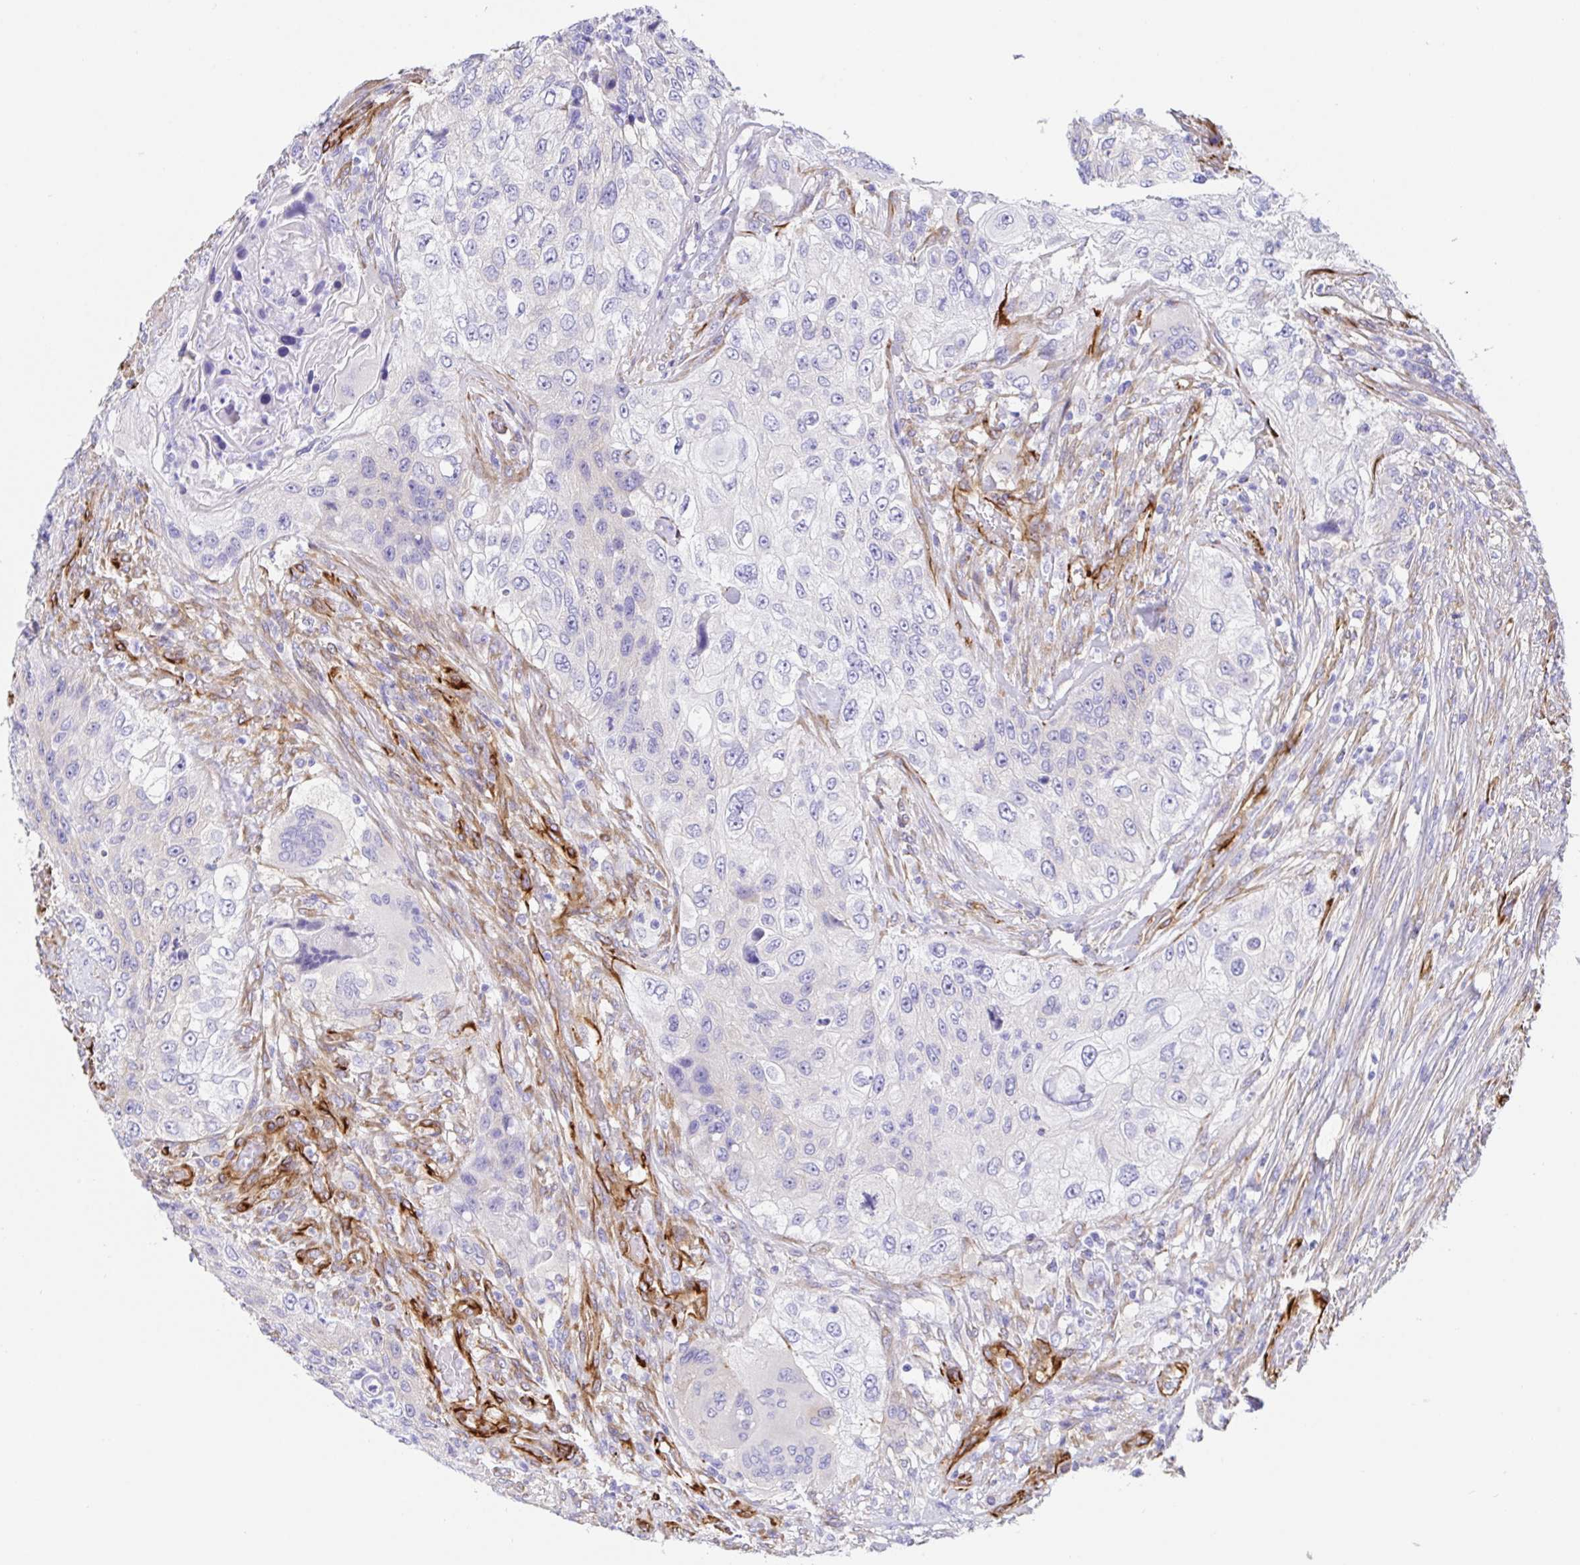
{"staining": {"intensity": "negative", "quantity": "none", "location": "none"}, "tissue": "urothelial cancer", "cell_type": "Tumor cells", "image_type": "cancer", "snomed": [{"axis": "morphology", "description": "Urothelial carcinoma, High grade"}, {"axis": "topography", "description": "Urinary bladder"}], "caption": "An image of human urothelial cancer is negative for staining in tumor cells.", "gene": "DOCK1", "patient": {"sex": "female", "age": 60}}